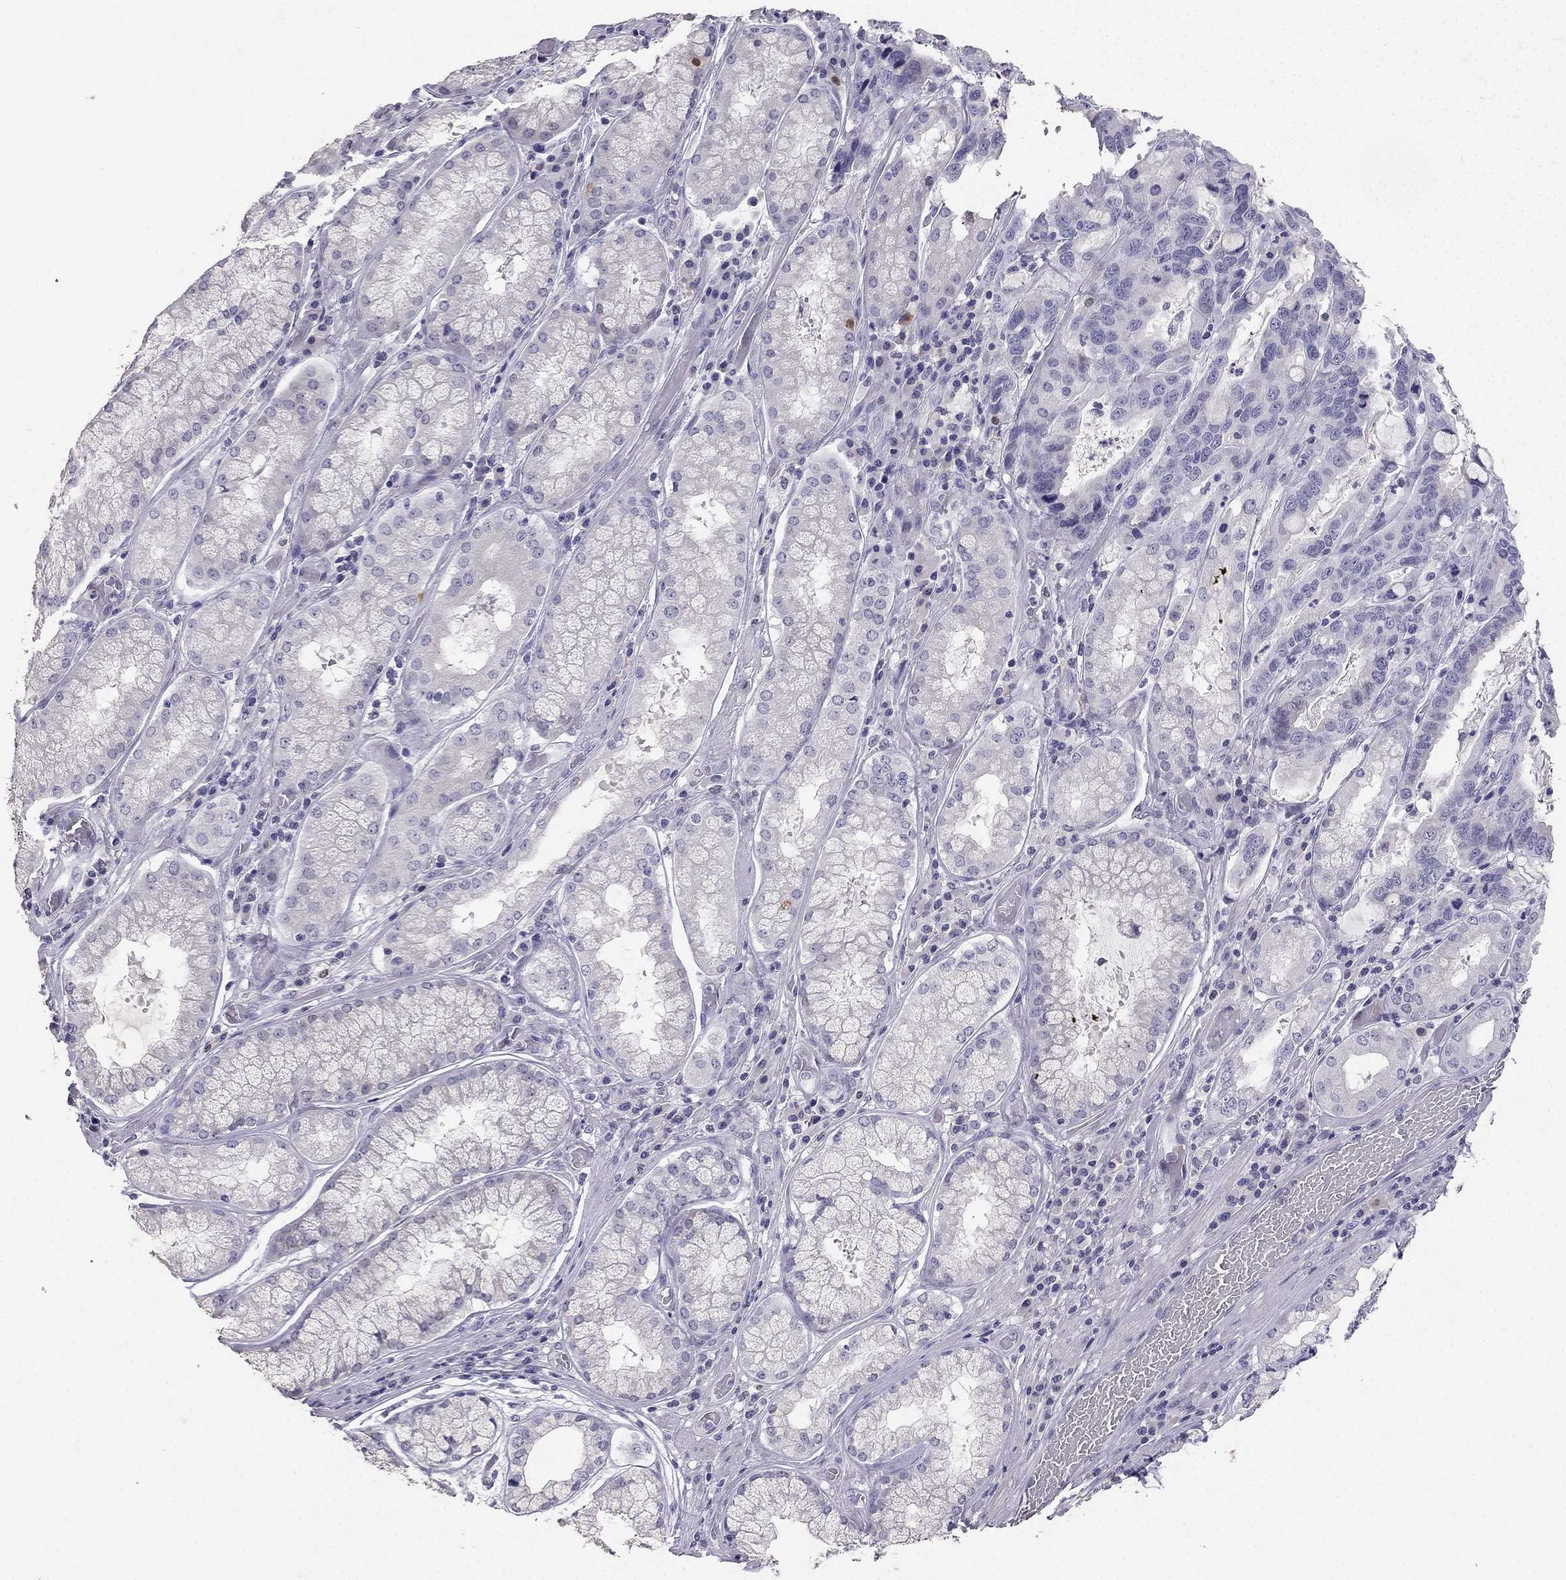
{"staining": {"intensity": "negative", "quantity": "none", "location": "none"}, "tissue": "stomach cancer", "cell_type": "Tumor cells", "image_type": "cancer", "snomed": [{"axis": "morphology", "description": "Adenocarcinoma, NOS"}, {"axis": "topography", "description": "Stomach, lower"}], "caption": "Immunohistochemistry (IHC) of adenocarcinoma (stomach) displays no positivity in tumor cells.", "gene": "CALB2", "patient": {"sex": "female", "age": 76}}